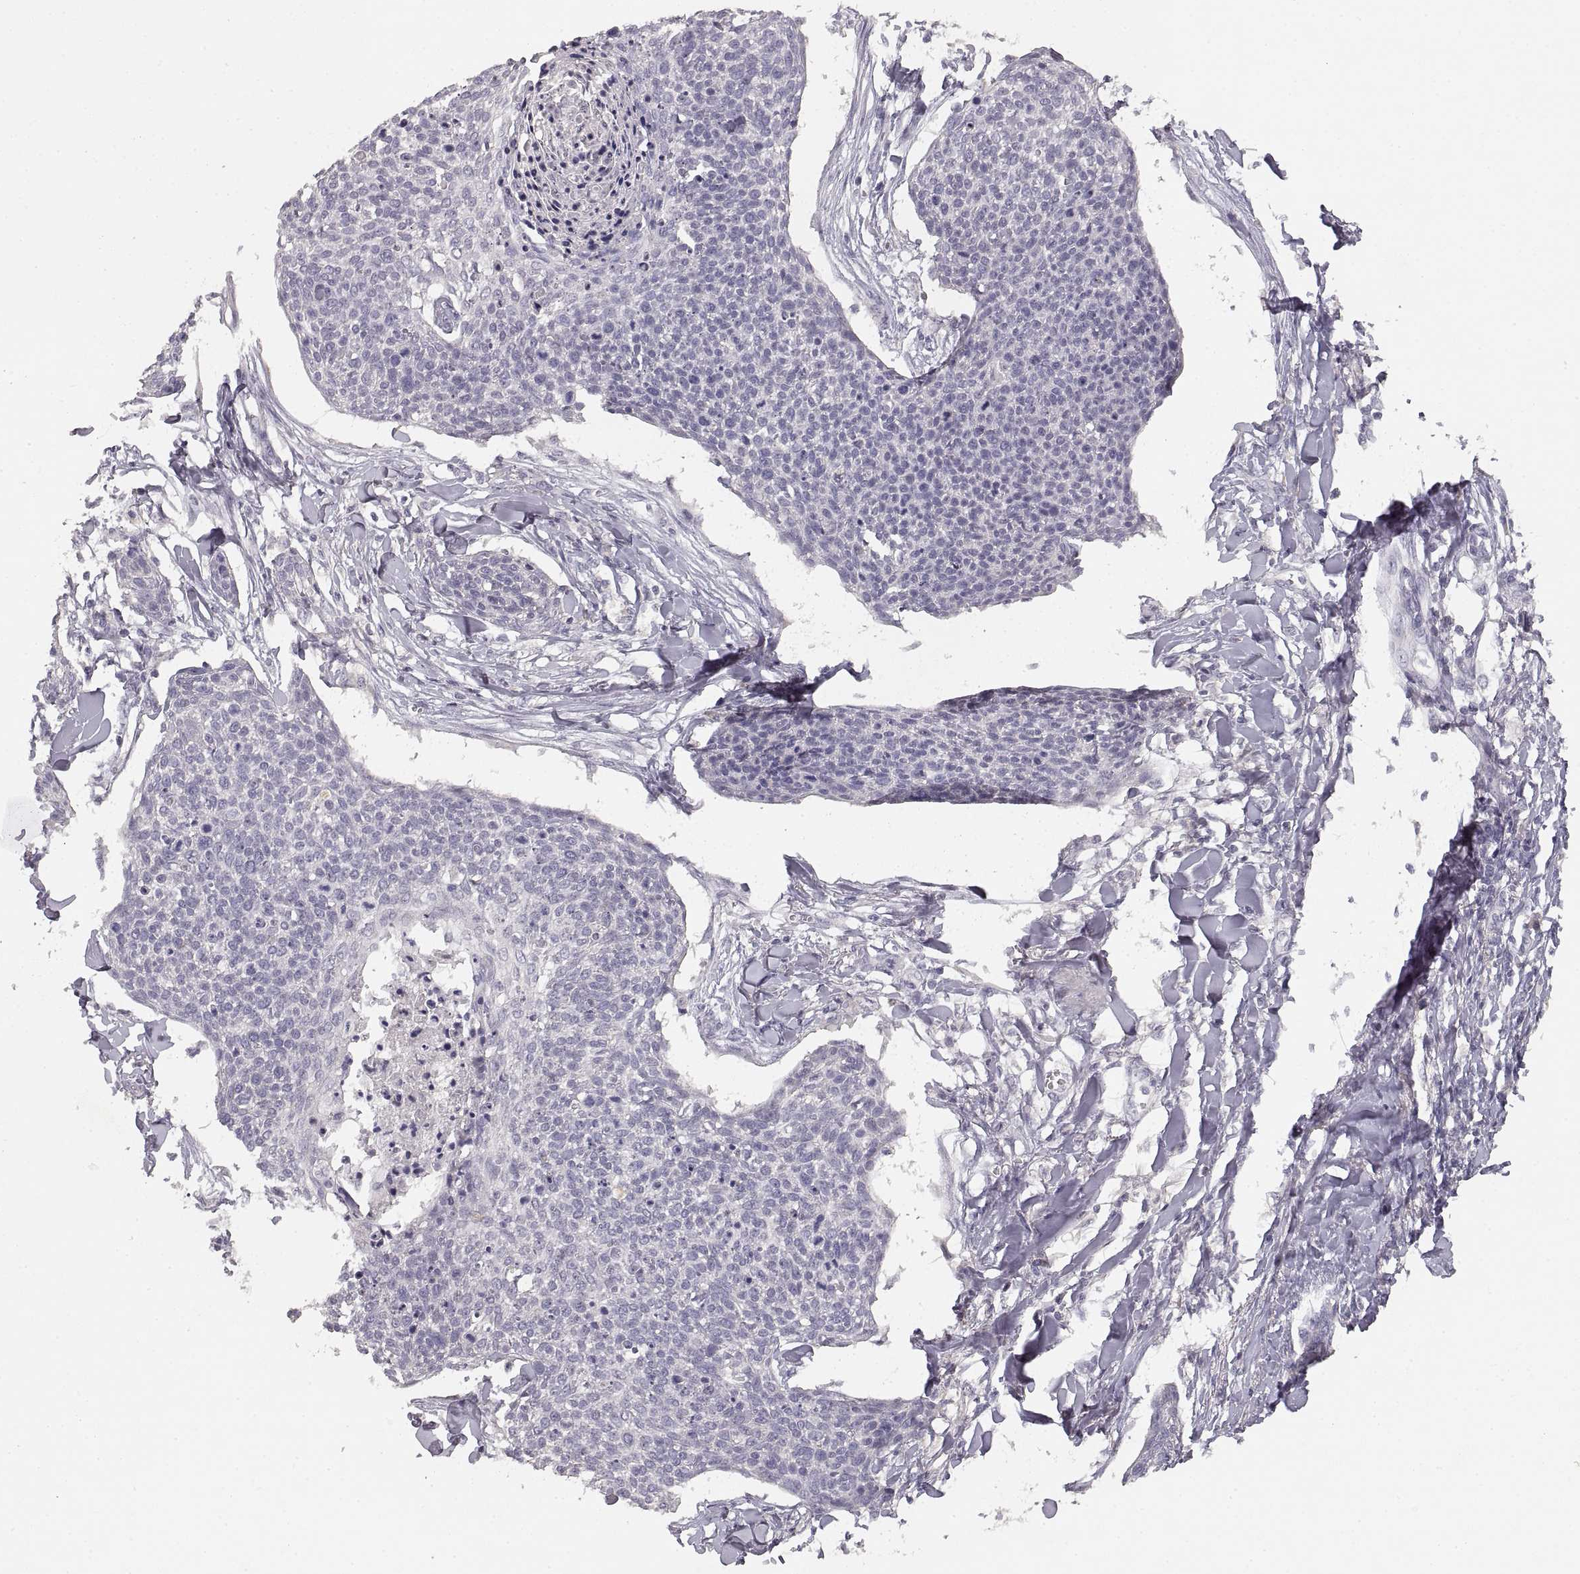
{"staining": {"intensity": "negative", "quantity": "none", "location": "none"}, "tissue": "skin cancer", "cell_type": "Tumor cells", "image_type": "cancer", "snomed": [{"axis": "morphology", "description": "Squamous cell carcinoma, NOS"}, {"axis": "topography", "description": "Skin"}, {"axis": "topography", "description": "Vulva"}], "caption": "Tumor cells show no significant protein positivity in skin cancer (squamous cell carcinoma). Nuclei are stained in blue.", "gene": "RUNDC3A", "patient": {"sex": "female", "age": 75}}